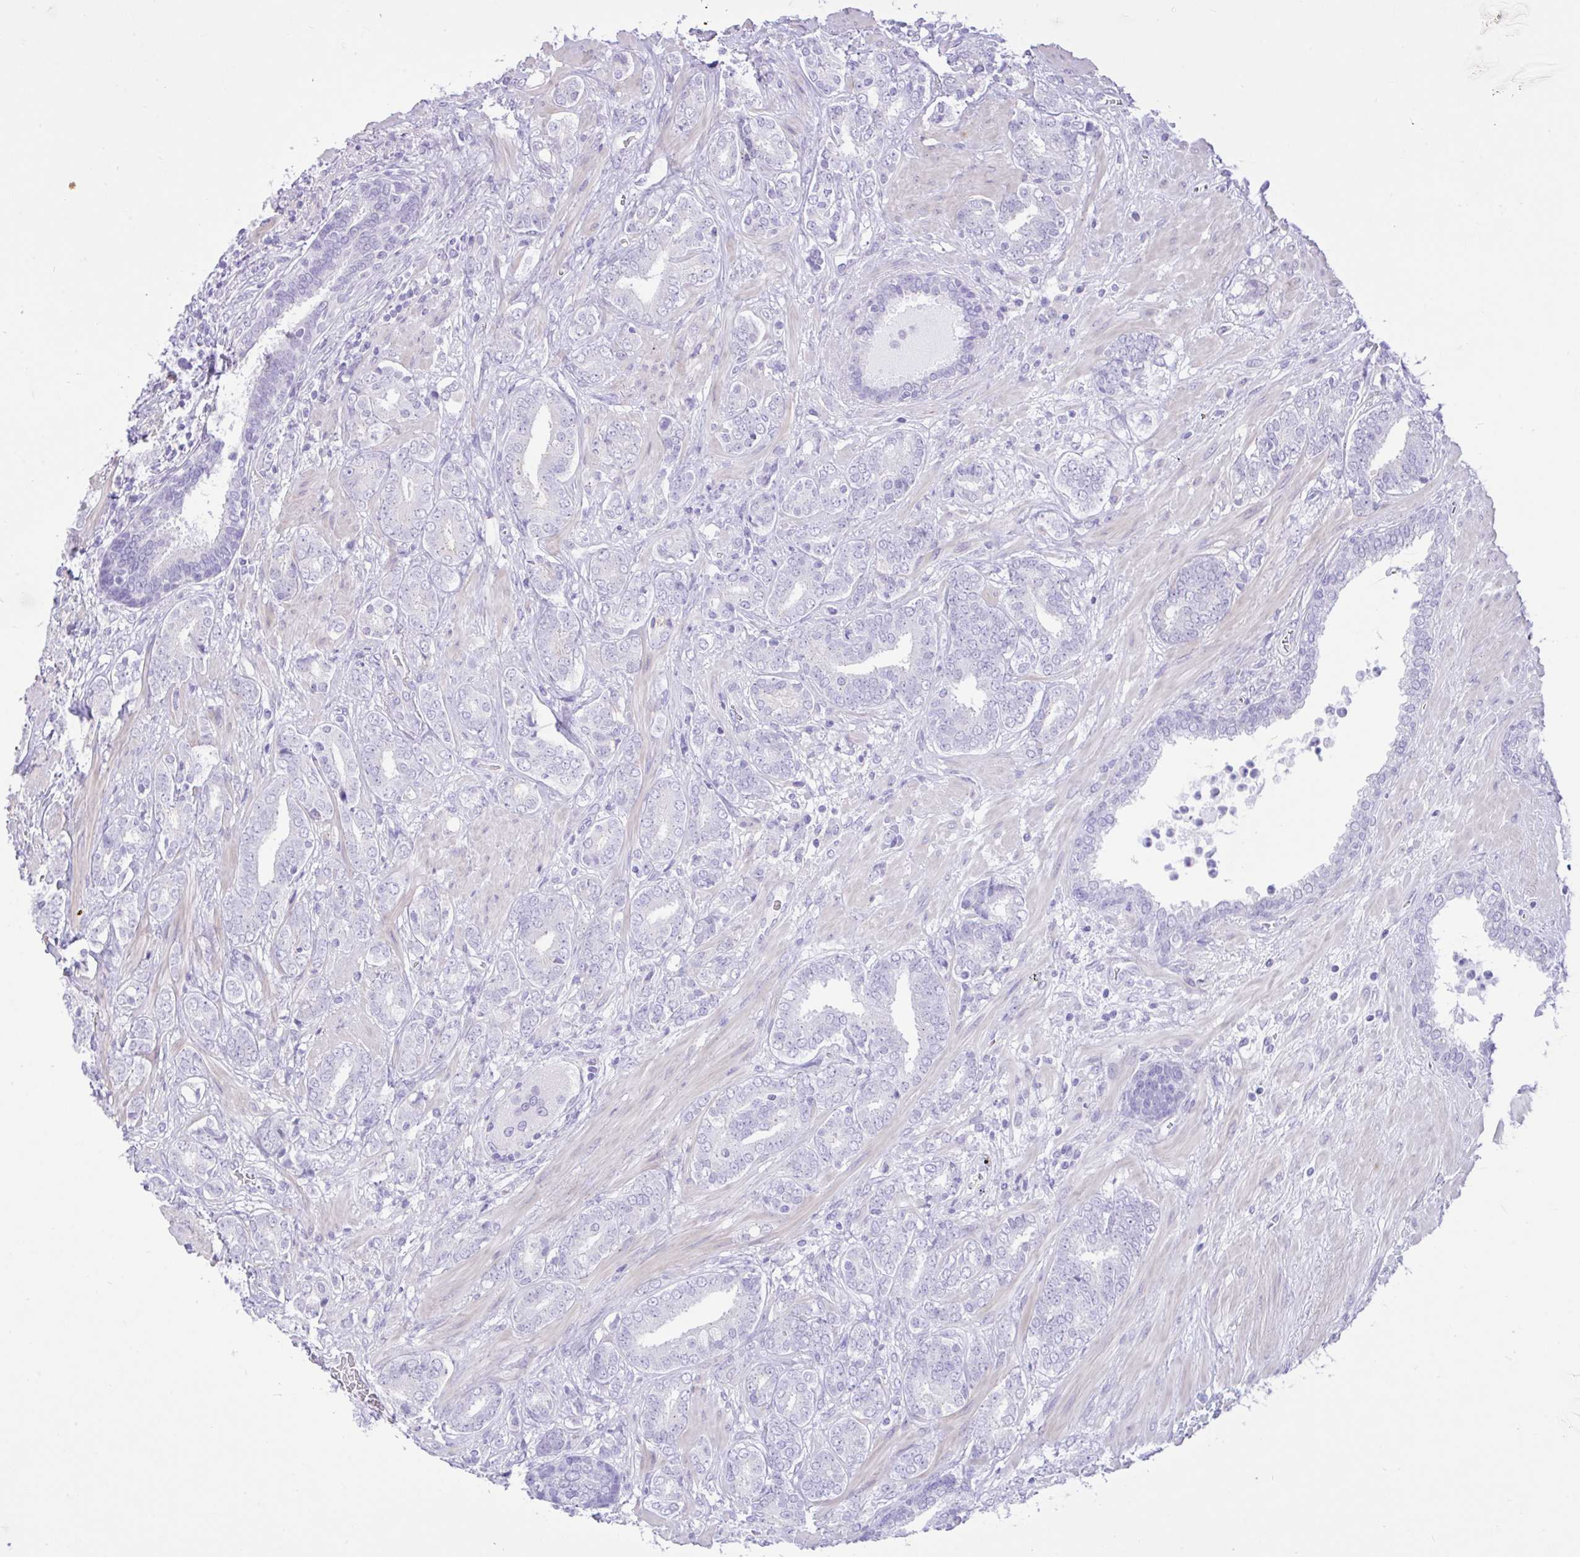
{"staining": {"intensity": "negative", "quantity": "none", "location": "none"}, "tissue": "prostate cancer", "cell_type": "Tumor cells", "image_type": "cancer", "snomed": [{"axis": "morphology", "description": "Adenocarcinoma, High grade"}, {"axis": "topography", "description": "Prostate"}], "caption": "Human prostate adenocarcinoma (high-grade) stained for a protein using IHC reveals no expression in tumor cells.", "gene": "REEP1", "patient": {"sex": "male", "age": 62}}